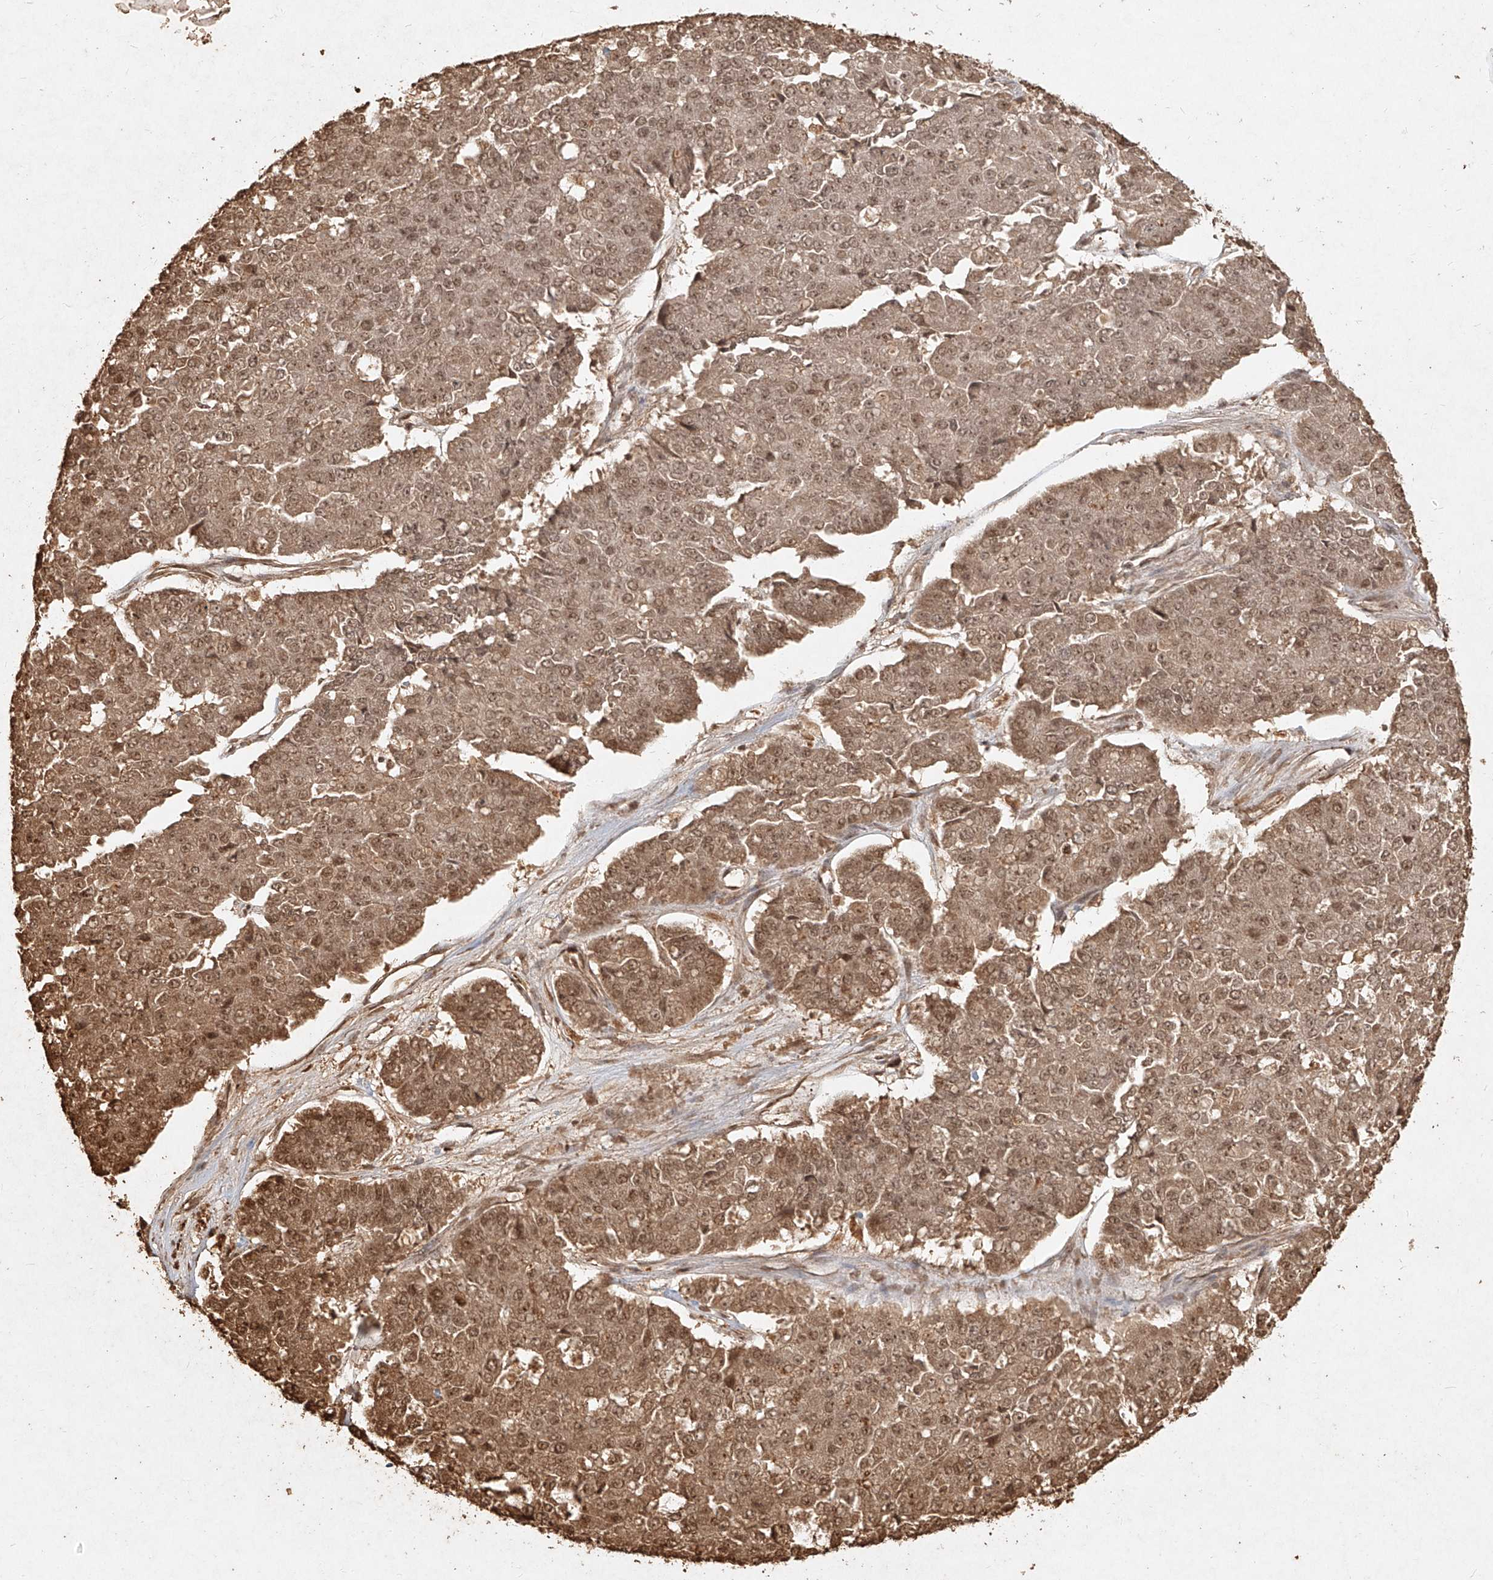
{"staining": {"intensity": "moderate", "quantity": ">75%", "location": "cytoplasmic/membranous,nuclear"}, "tissue": "pancreatic cancer", "cell_type": "Tumor cells", "image_type": "cancer", "snomed": [{"axis": "morphology", "description": "Adenocarcinoma, NOS"}, {"axis": "topography", "description": "Pancreas"}], "caption": "Immunohistochemistry (DAB) staining of human pancreatic cancer displays moderate cytoplasmic/membranous and nuclear protein staining in approximately >75% of tumor cells.", "gene": "UBE2K", "patient": {"sex": "male", "age": 50}}